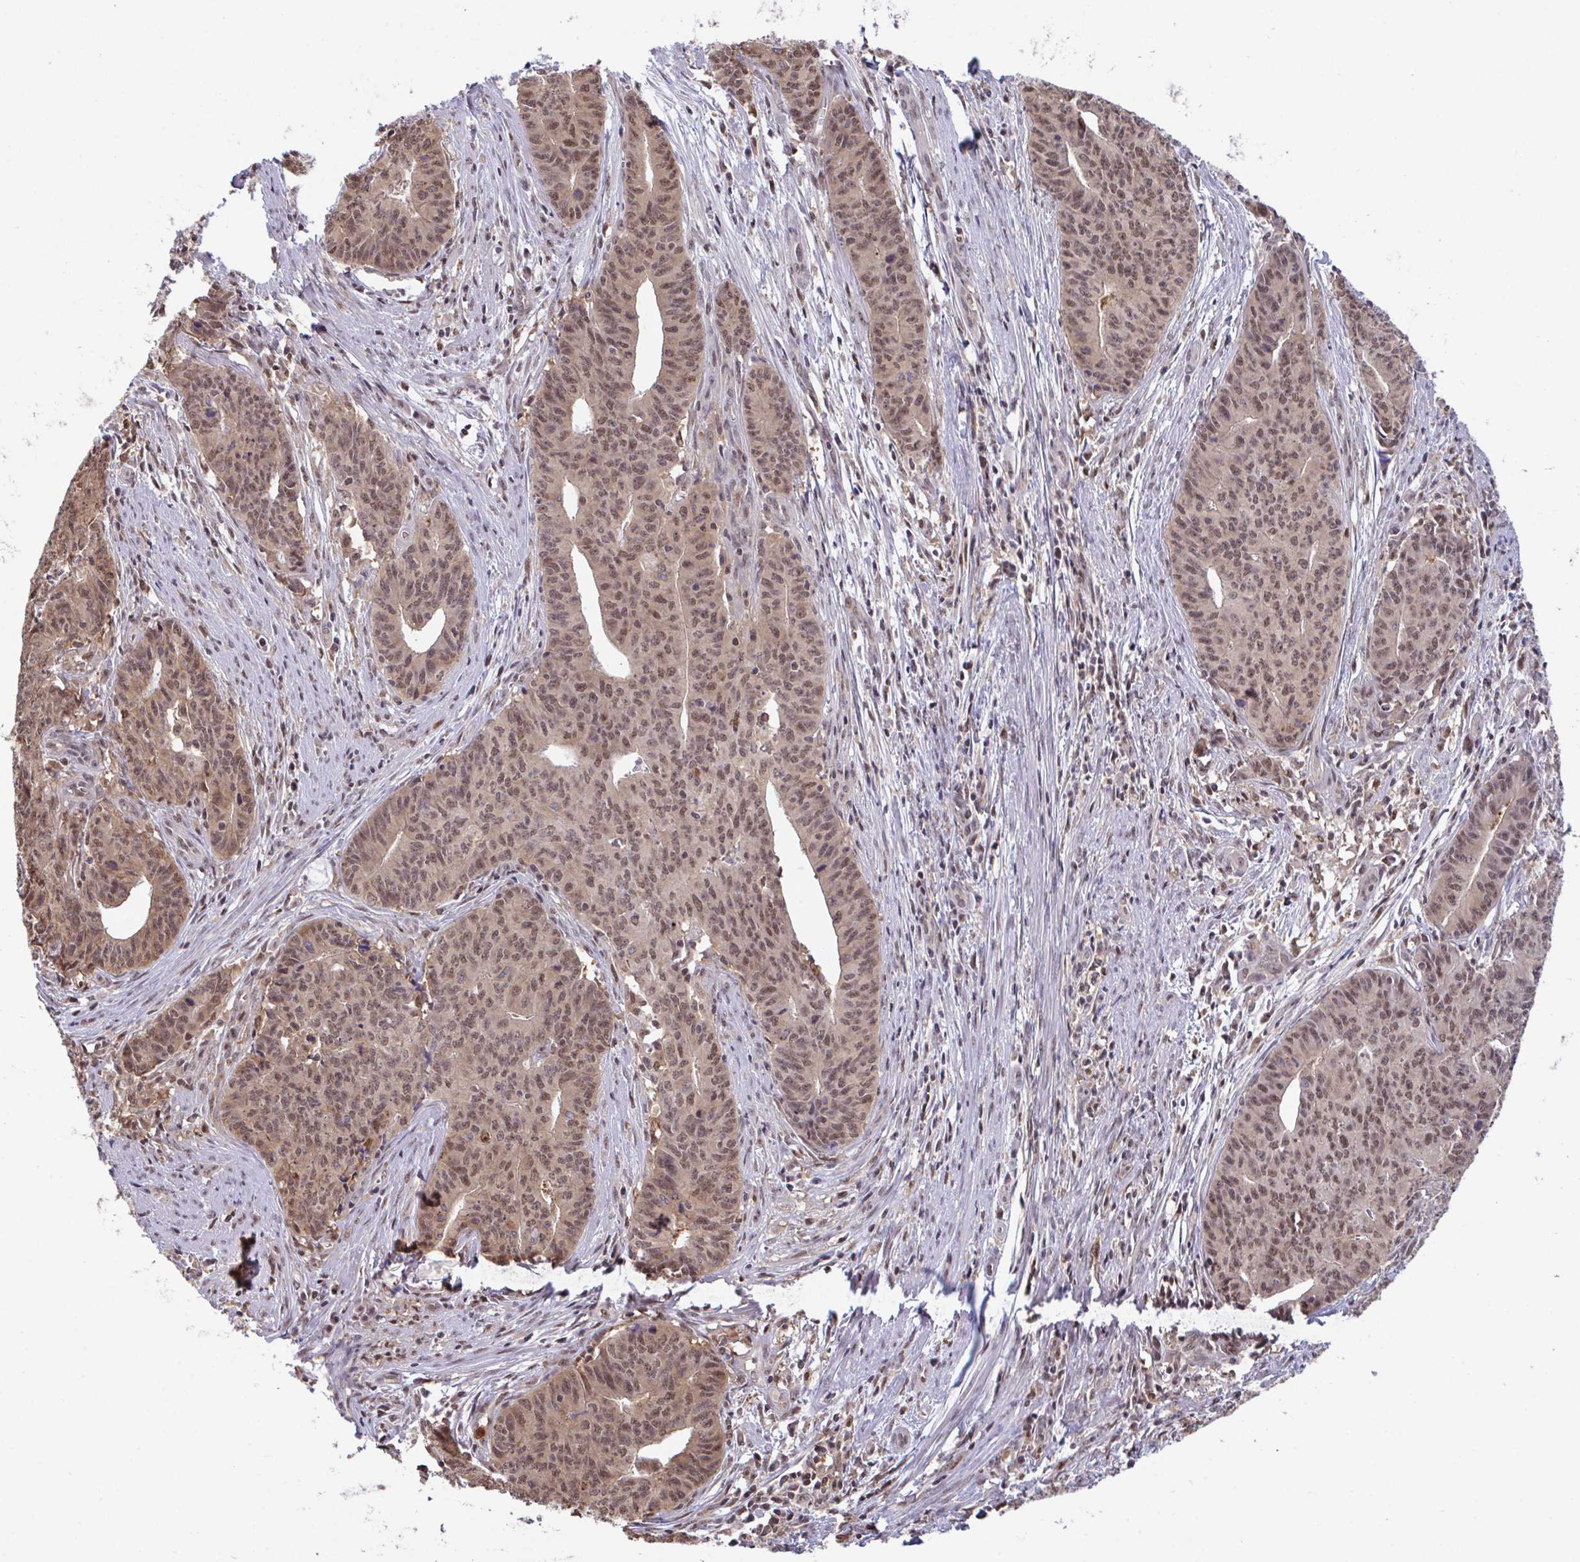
{"staining": {"intensity": "moderate", "quantity": ">75%", "location": "cytoplasmic/membranous,nuclear"}, "tissue": "endometrial cancer", "cell_type": "Tumor cells", "image_type": "cancer", "snomed": [{"axis": "morphology", "description": "Adenocarcinoma, NOS"}, {"axis": "topography", "description": "Endometrium"}], "caption": "Endometrial cancer stained for a protein (brown) demonstrates moderate cytoplasmic/membranous and nuclear positive staining in about >75% of tumor cells.", "gene": "OR6K3", "patient": {"sex": "female", "age": 59}}